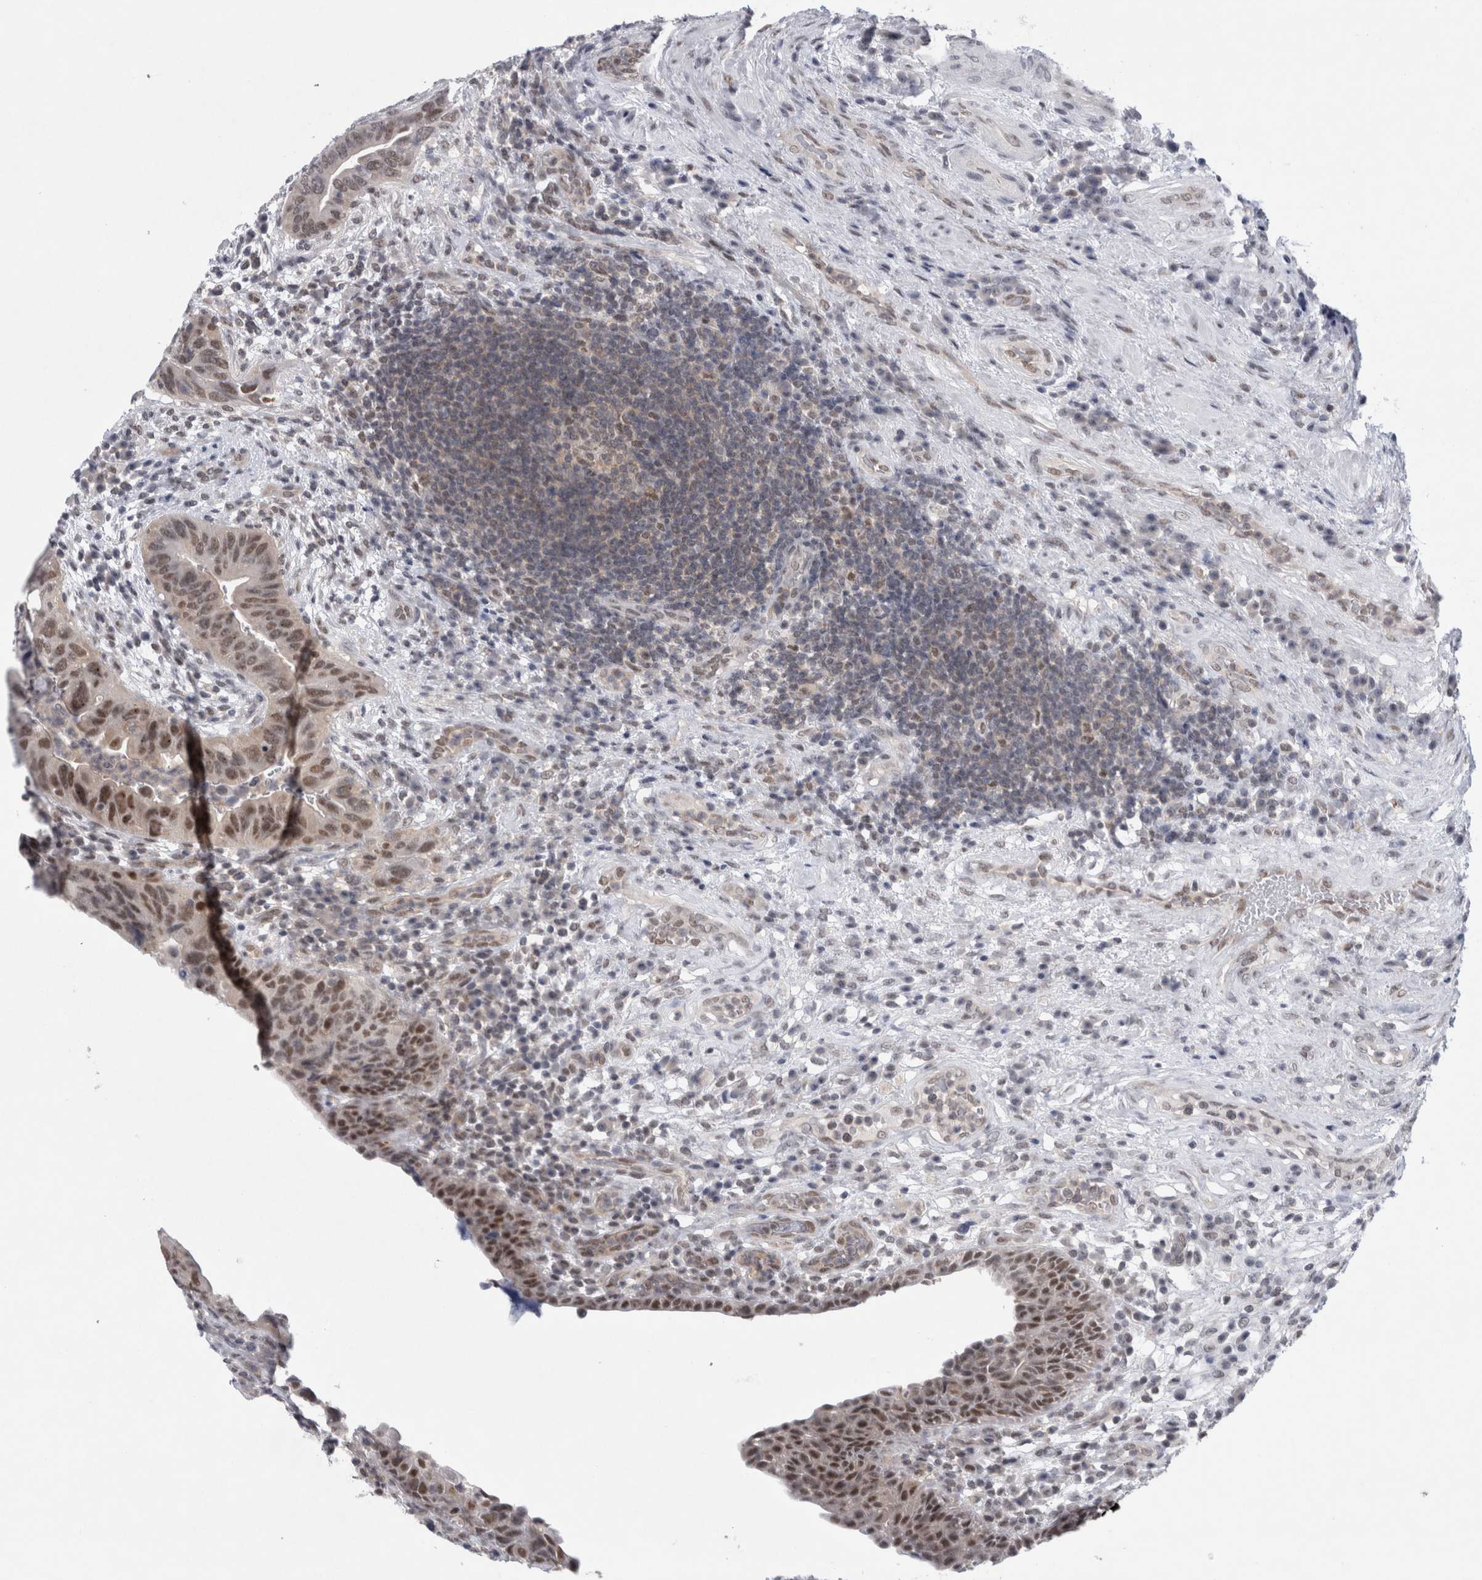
{"staining": {"intensity": "moderate", "quantity": "25%-75%", "location": "nuclear"}, "tissue": "urothelial cancer", "cell_type": "Tumor cells", "image_type": "cancer", "snomed": [{"axis": "morphology", "description": "Urothelial carcinoma, High grade"}, {"axis": "topography", "description": "Urinary bladder"}], "caption": "Human urothelial carcinoma (high-grade) stained with a protein marker exhibits moderate staining in tumor cells.", "gene": "PSMB2", "patient": {"sex": "female", "age": 82}}